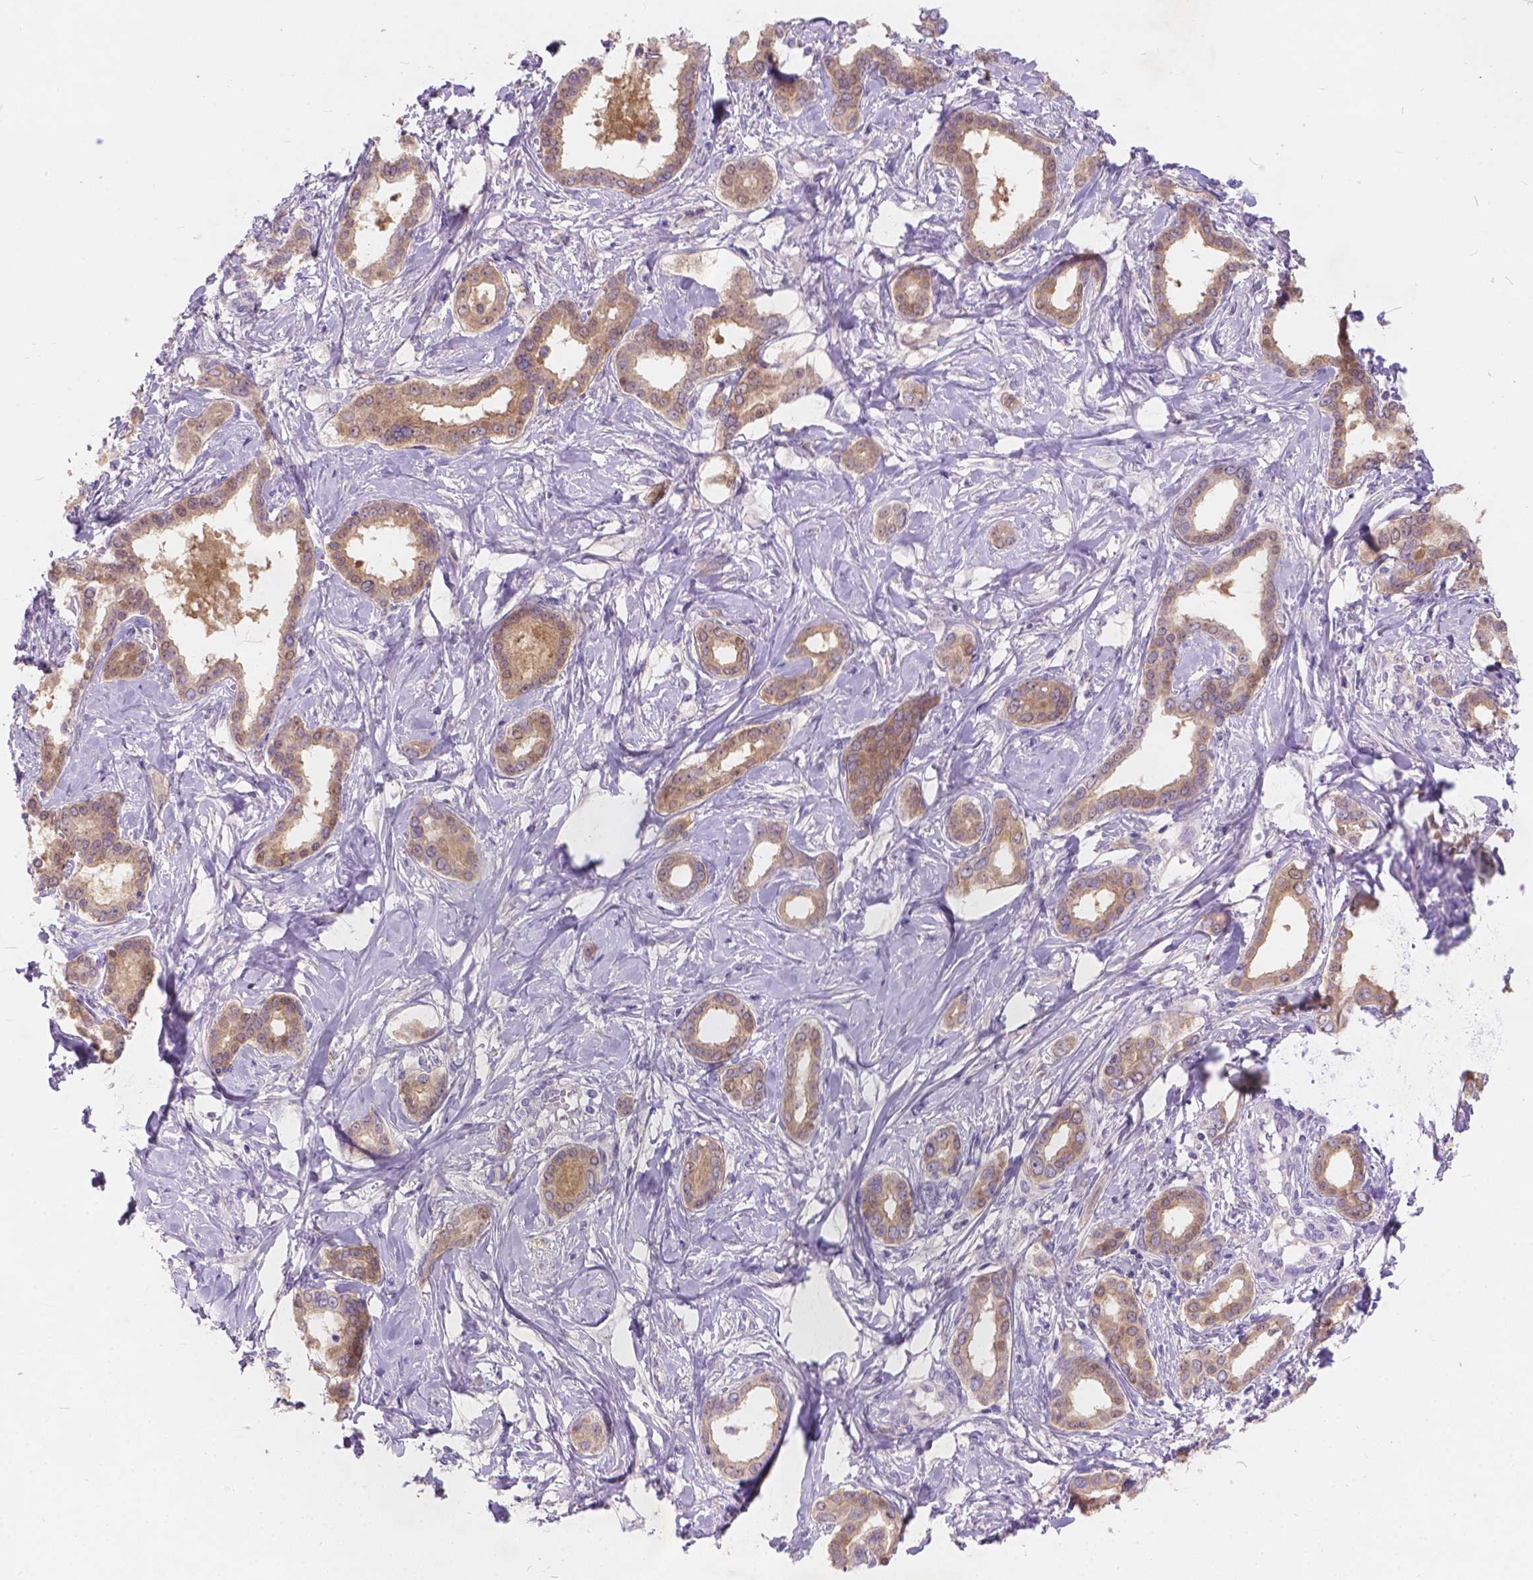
{"staining": {"intensity": "weak", "quantity": ">75%", "location": "cytoplasmic/membranous"}, "tissue": "liver cancer", "cell_type": "Tumor cells", "image_type": "cancer", "snomed": [{"axis": "morphology", "description": "Cholangiocarcinoma"}, {"axis": "topography", "description": "Liver"}], "caption": "IHC (DAB (3,3'-diaminobenzidine)) staining of liver cholangiocarcinoma shows weak cytoplasmic/membranous protein positivity in approximately >75% of tumor cells. The protein is shown in brown color, while the nuclei are stained blue.", "gene": "PEX11G", "patient": {"sex": "female", "age": 47}}